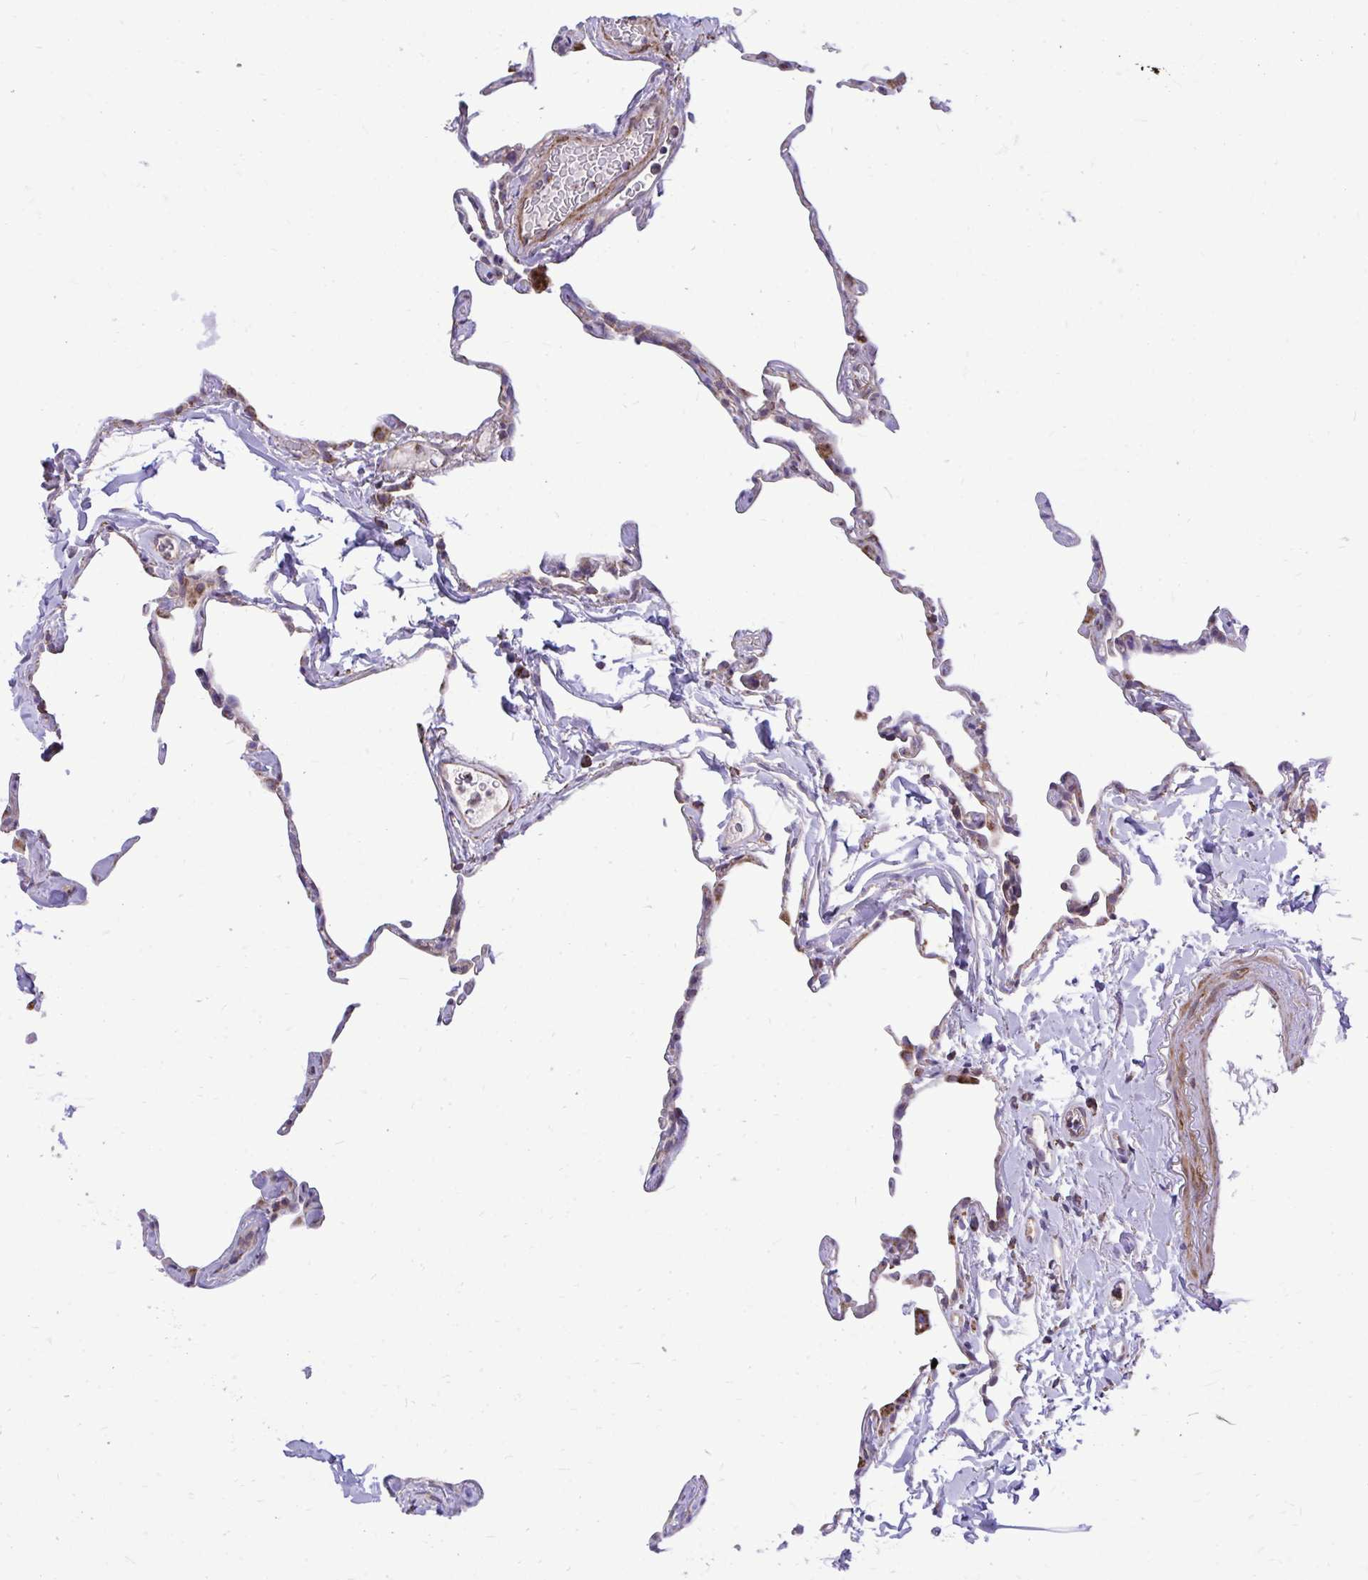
{"staining": {"intensity": "moderate", "quantity": "<25%", "location": "cytoplasmic/membranous"}, "tissue": "lung", "cell_type": "Alveolar cells", "image_type": "normal", "snomed": [{"axis": "morphology", "description": "Normal tissue, NOS"}, {"axis": "topography", "description": "Lung"}], "caption": "Alveolar cells reveal low levels of moderate cytoplasmic/membranous expression in approximately <25% of cells in unremarkable human lung. The protein is stained brown, and the nuclei are stained in blue (DAB IHC with brightfield microscopy, high magnification).", "gene": "UBE2C", "patient": {"sex": "male", "age": 65}}